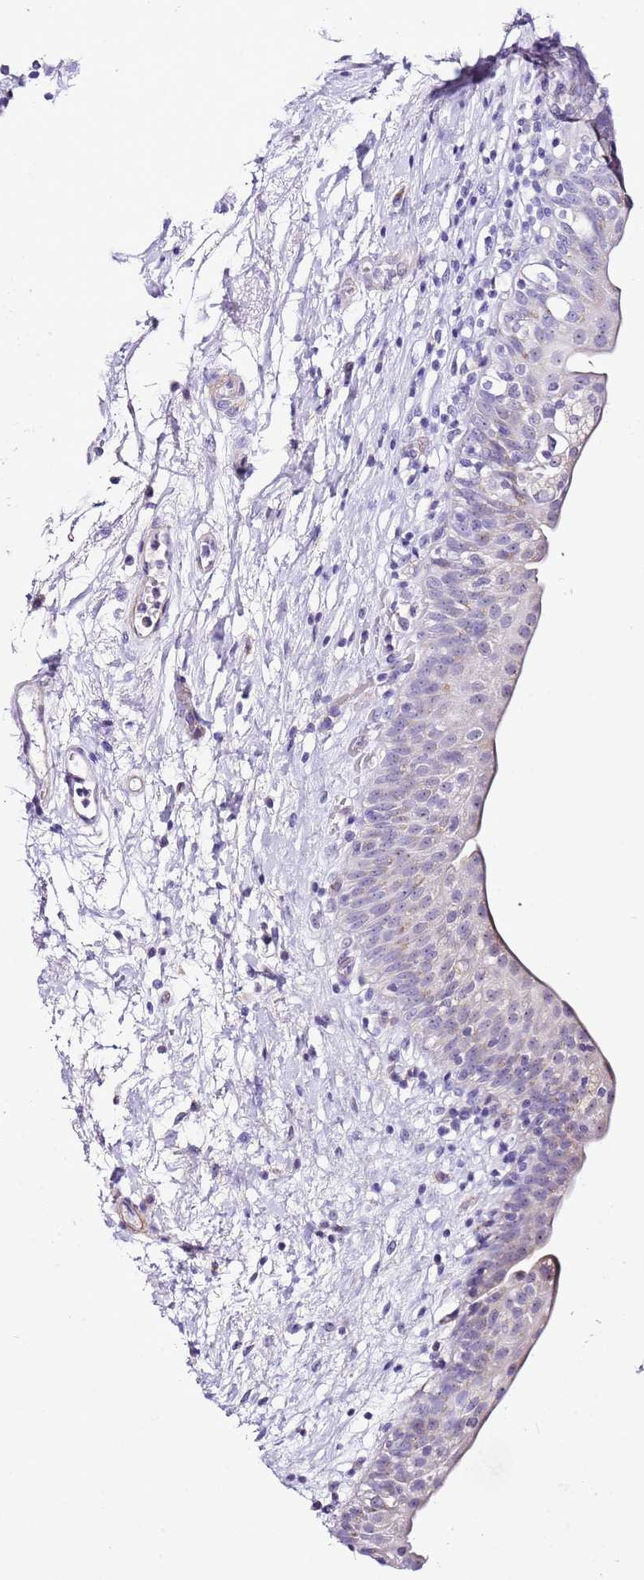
{"staining": {"intensity": "negative", "quantity": "none", "location": "none"}, "tissue": "urinary bladder", "cell_type": "Urothelial cells", "image_type": "normal", "snomed": [{"axis": "morphology", "description": "Normal tissue, NOS"}, {"axis": "topography", "description": "Urinary bladder"}], "caption": "DAB immunohistochemical staining of benign urinary bladder displays no significant positivity in urothelial cells.", "gene": "HGD", "patient": {"sex": "male", "age": 83}}